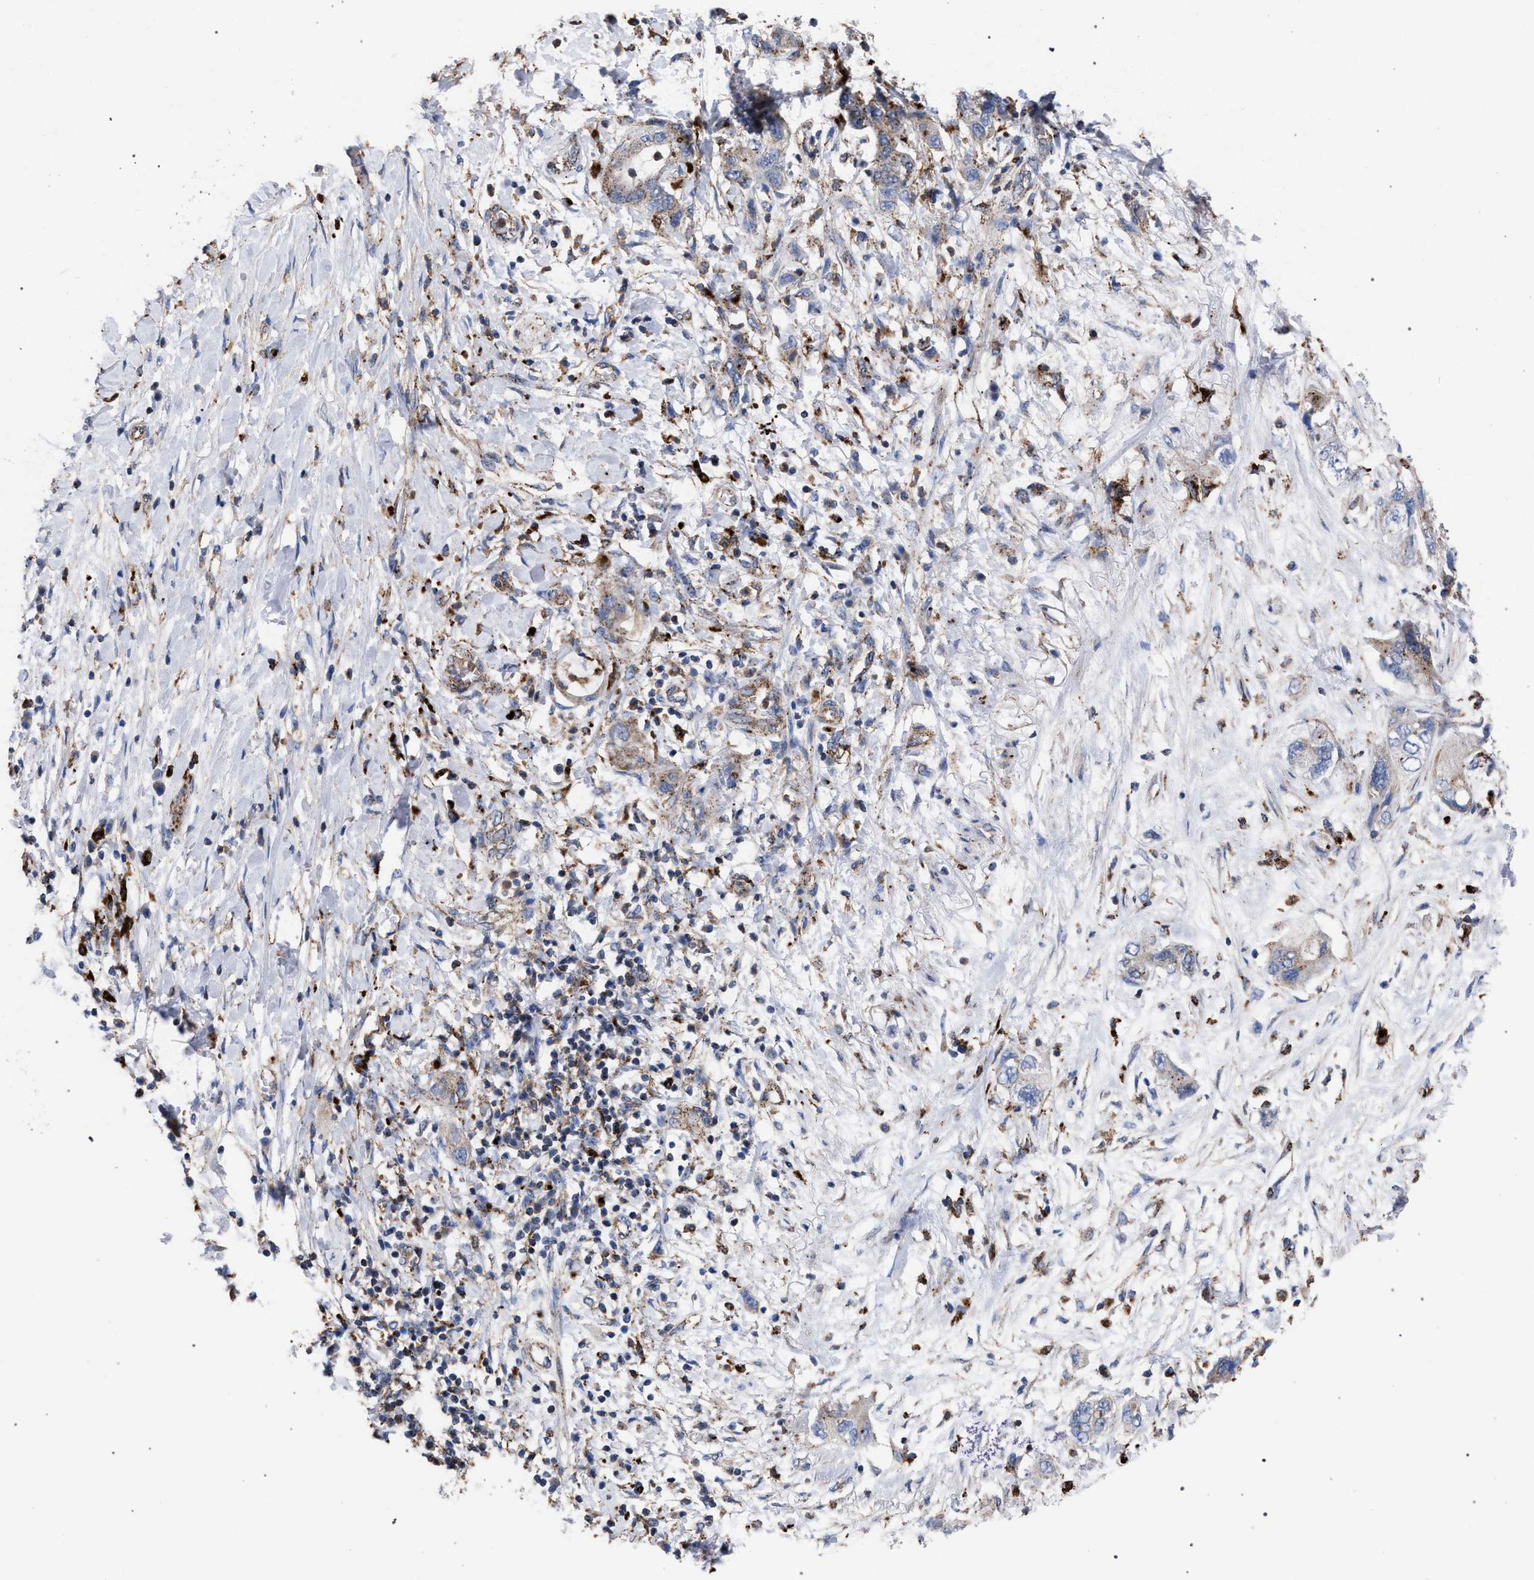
{"staining": {"intensity": "weak", "quantity": ">75%", "location": "cytoplasmic/membranous"}, "tissue": "pancreatic cancer", "cell_type": "Tumor cells", "image_type": "cancer", "snomed": [{"axis": "morphology", "description": "Adenocarcinoma, NOS"}, {"axis": "topography", "description": "Pancreas"}], "caption": "An image showing weak cytoplasmic/membranous expression in about >75% of tumor cells in pancreatic adenocarcinoma, as visualized by brown immunohistochemical staining.", "gene": "PPT1", "patient": {"sex": "female", "age": 73}}